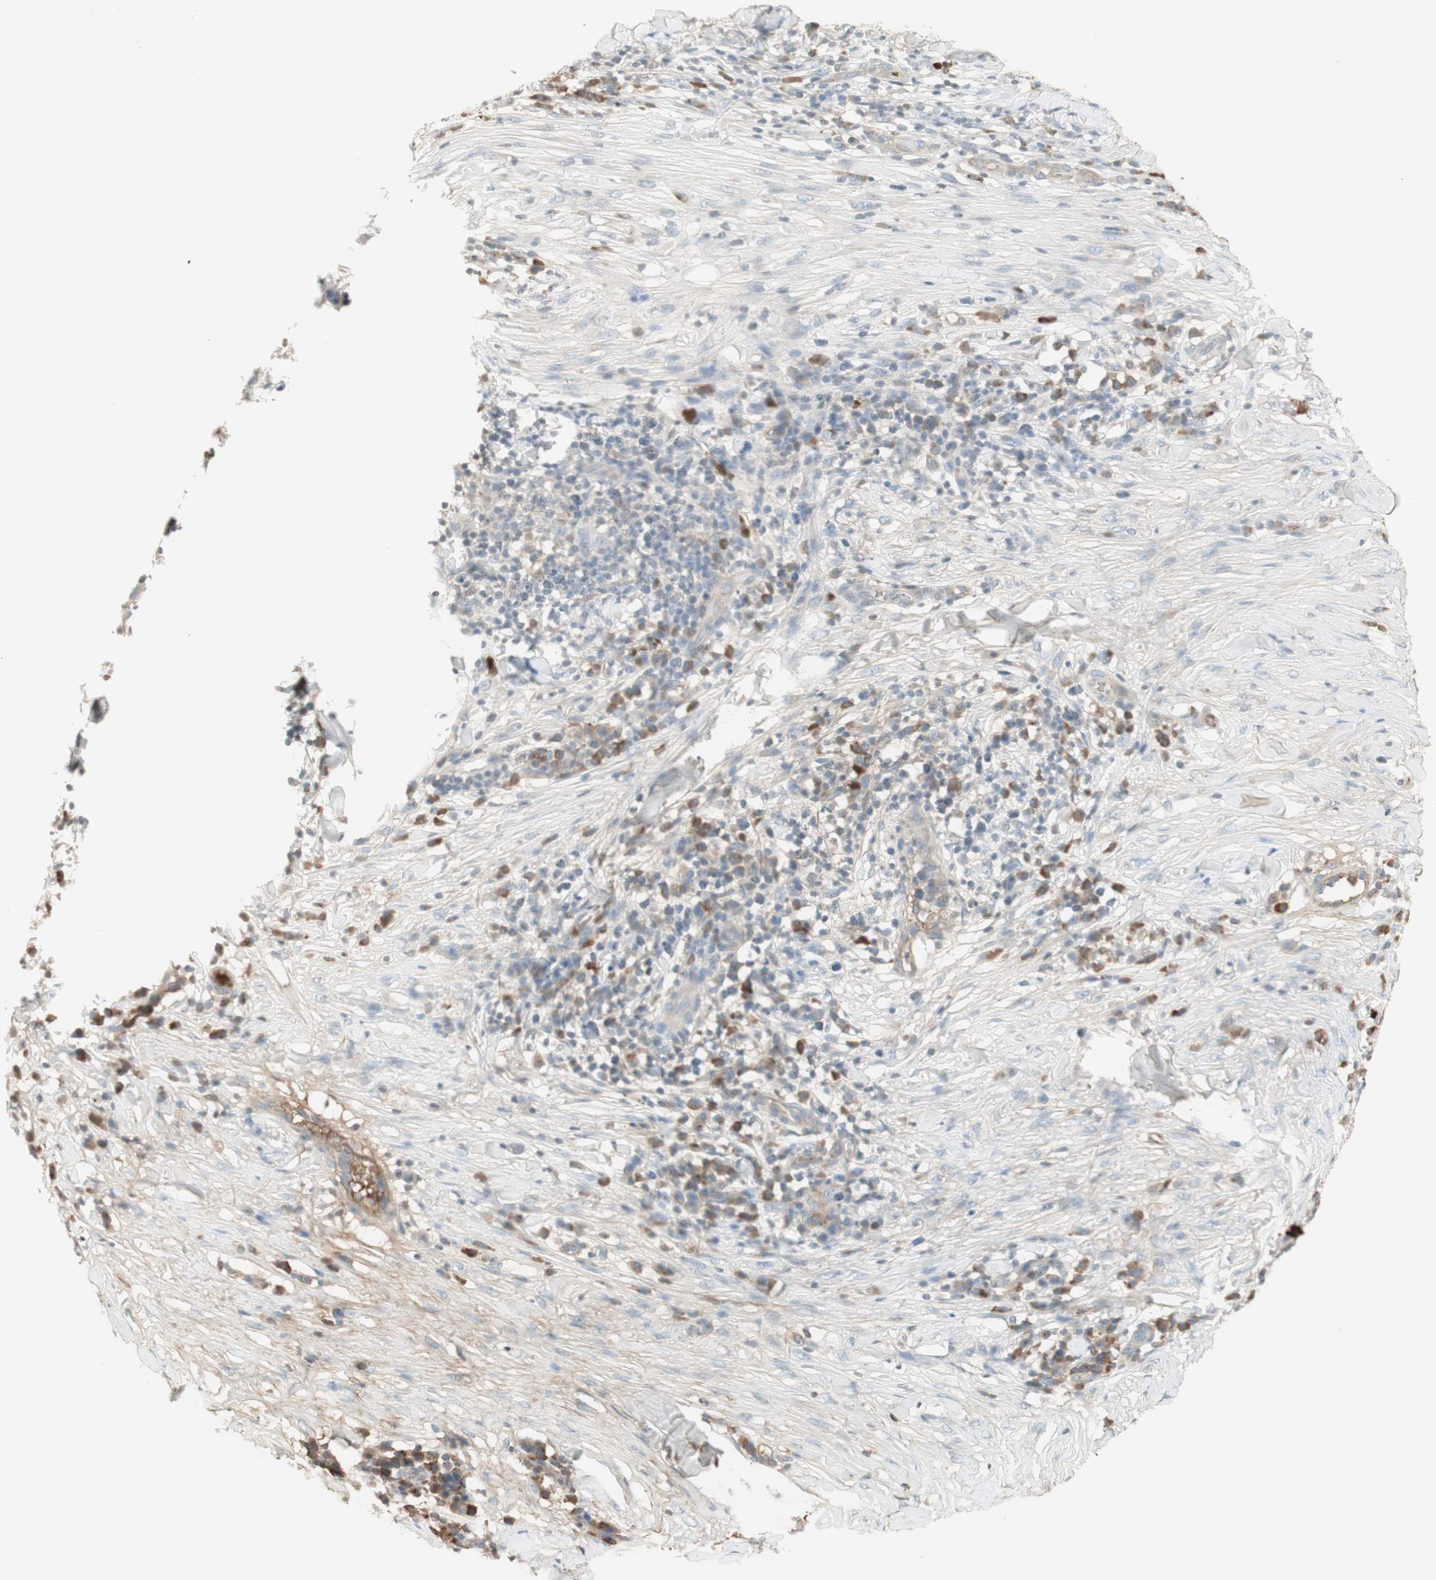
{"staining": {"intensity": "weak", "quantity": "<25%", "location": "cytoplasmic/membranous,nuclear"}, "tissue": "skin cancer", "cell_type": "Tumor cells", "image_type": "cancer", "snomed": [{"axis": "morphology", "description": "Squamous cell carcinoma, NOS"}, {"axis": "topography", "description": "Skin"}], "caption": "A high-resolution histopathology image shows immunohistochemistry staining of skin squamous cell carcinoma, which exhibits no significant staining in tumor cells.", "gene": "NID1", "patient": {"sex": "male", "age": 24}}